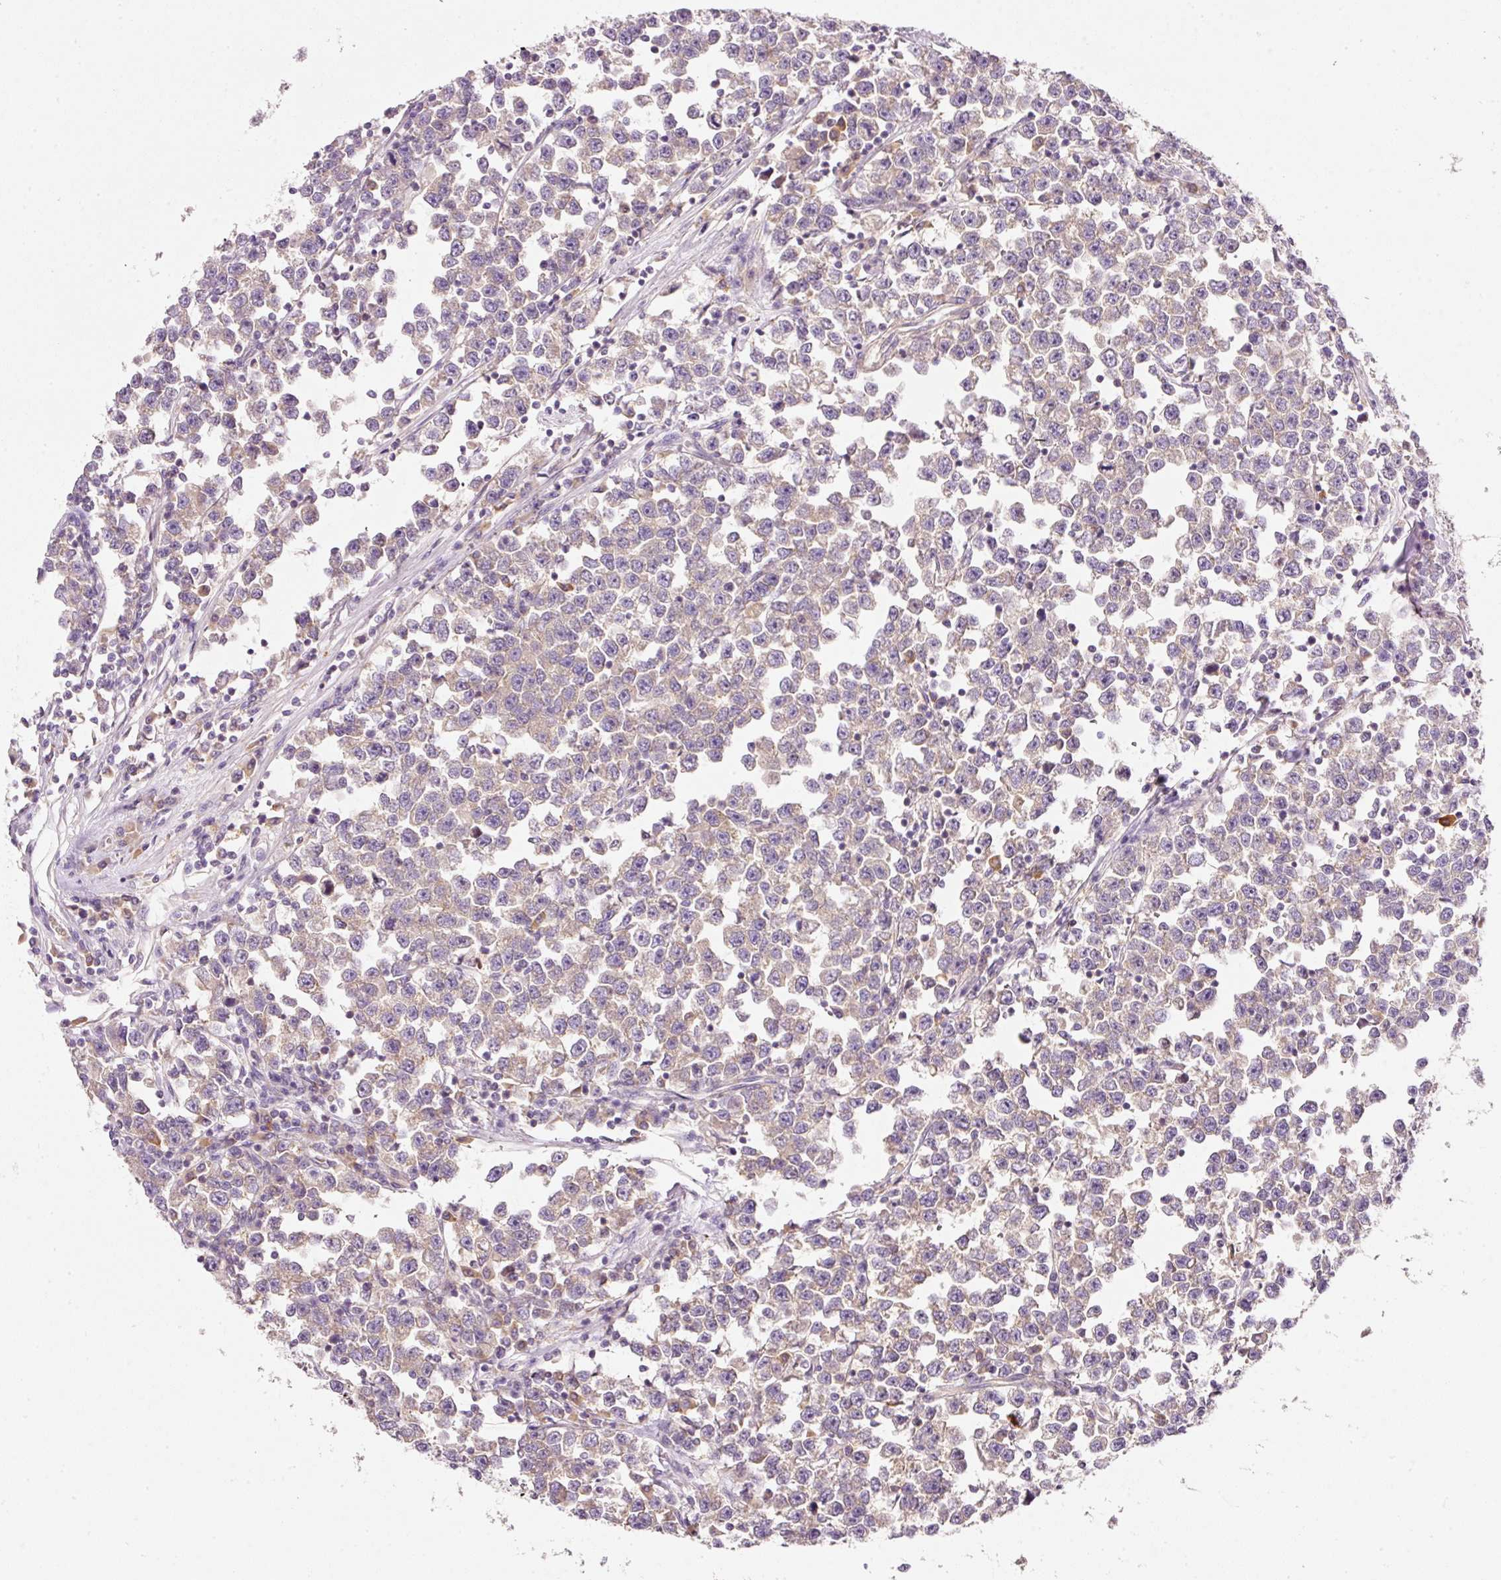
{"staining": {"intensity": "weak", "quantity": "25%-75%", "location": "cytoplasmic/membranous"}, "tissue": "testis cancer", "cell_type": "Tumor cells", "image_type": "cancer", "snomed": [{"axis": "morphology", "description": "Seminoma, NOS"}, {"axis": "topography", "description": "Testis"}], "caption": "A high-resolution histopathology image shows IHC staining of seminoma (testis), which displays weak cytoplasmic/membranous expression in approximately 25%-75% of tumor cells.", "gene": "RNF167", "patient": {"sex": "male", "age": 43}}